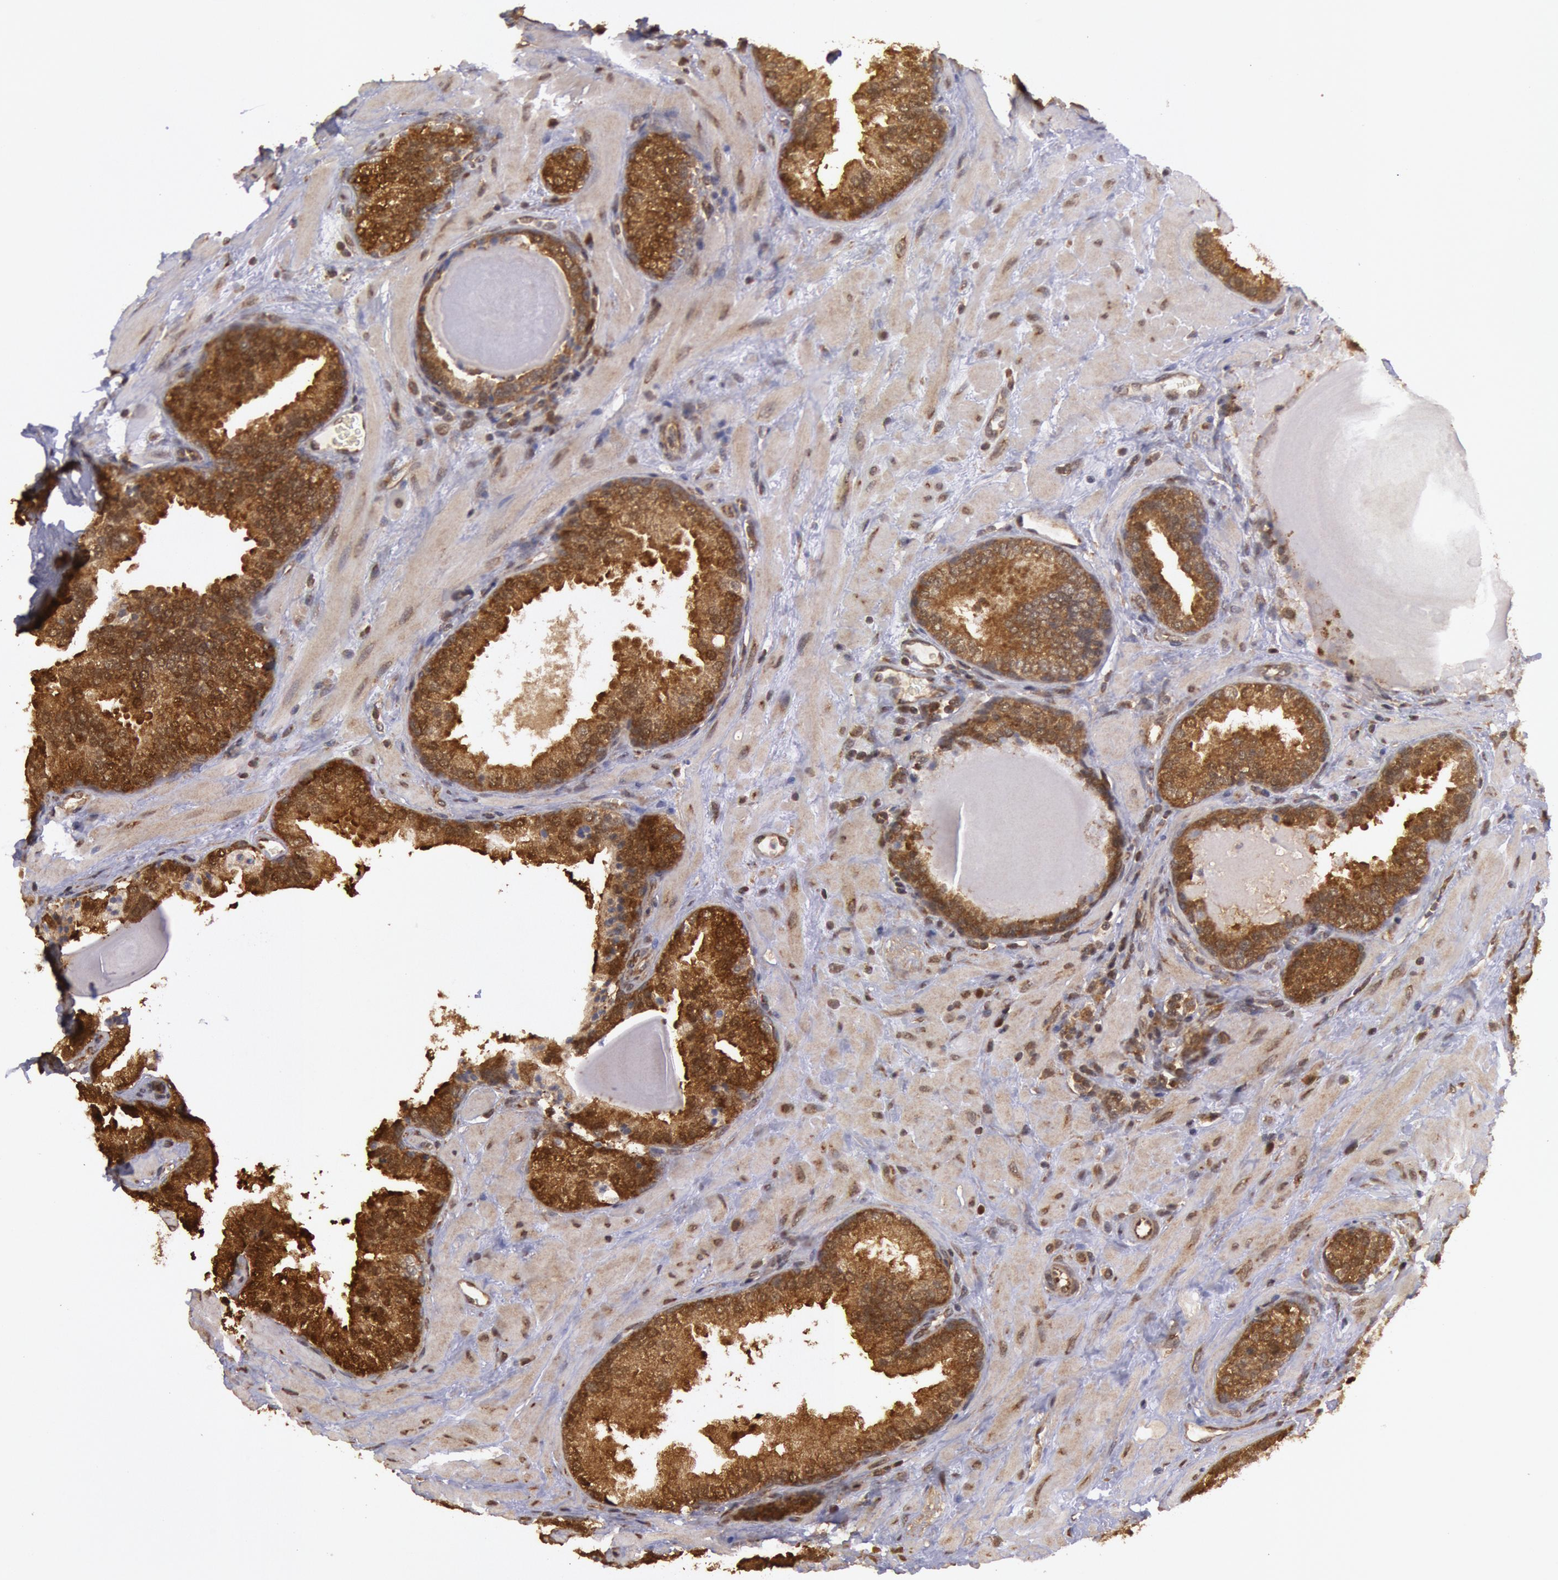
{"staining": {"intensity": "strong", "quantity": ">75%", "location": "cytoplasmic/membranous"}, "tissue": "prostate", "cell_type": "Glandular cells", "image_type": "normal", "snomed": [{"axis": "morphology", "description": "Normal tissue, NOS"}, {"axis": "topography", "description": "Prostate"}], "caption": "Immunohistochemistry of unremarkable human prostate demonstrates high levels of strong cytoplasmic/membranous staining in about >75% of glandular cells.", "gene": "USP14", "patient": {"sex": "male", "age": 51}}